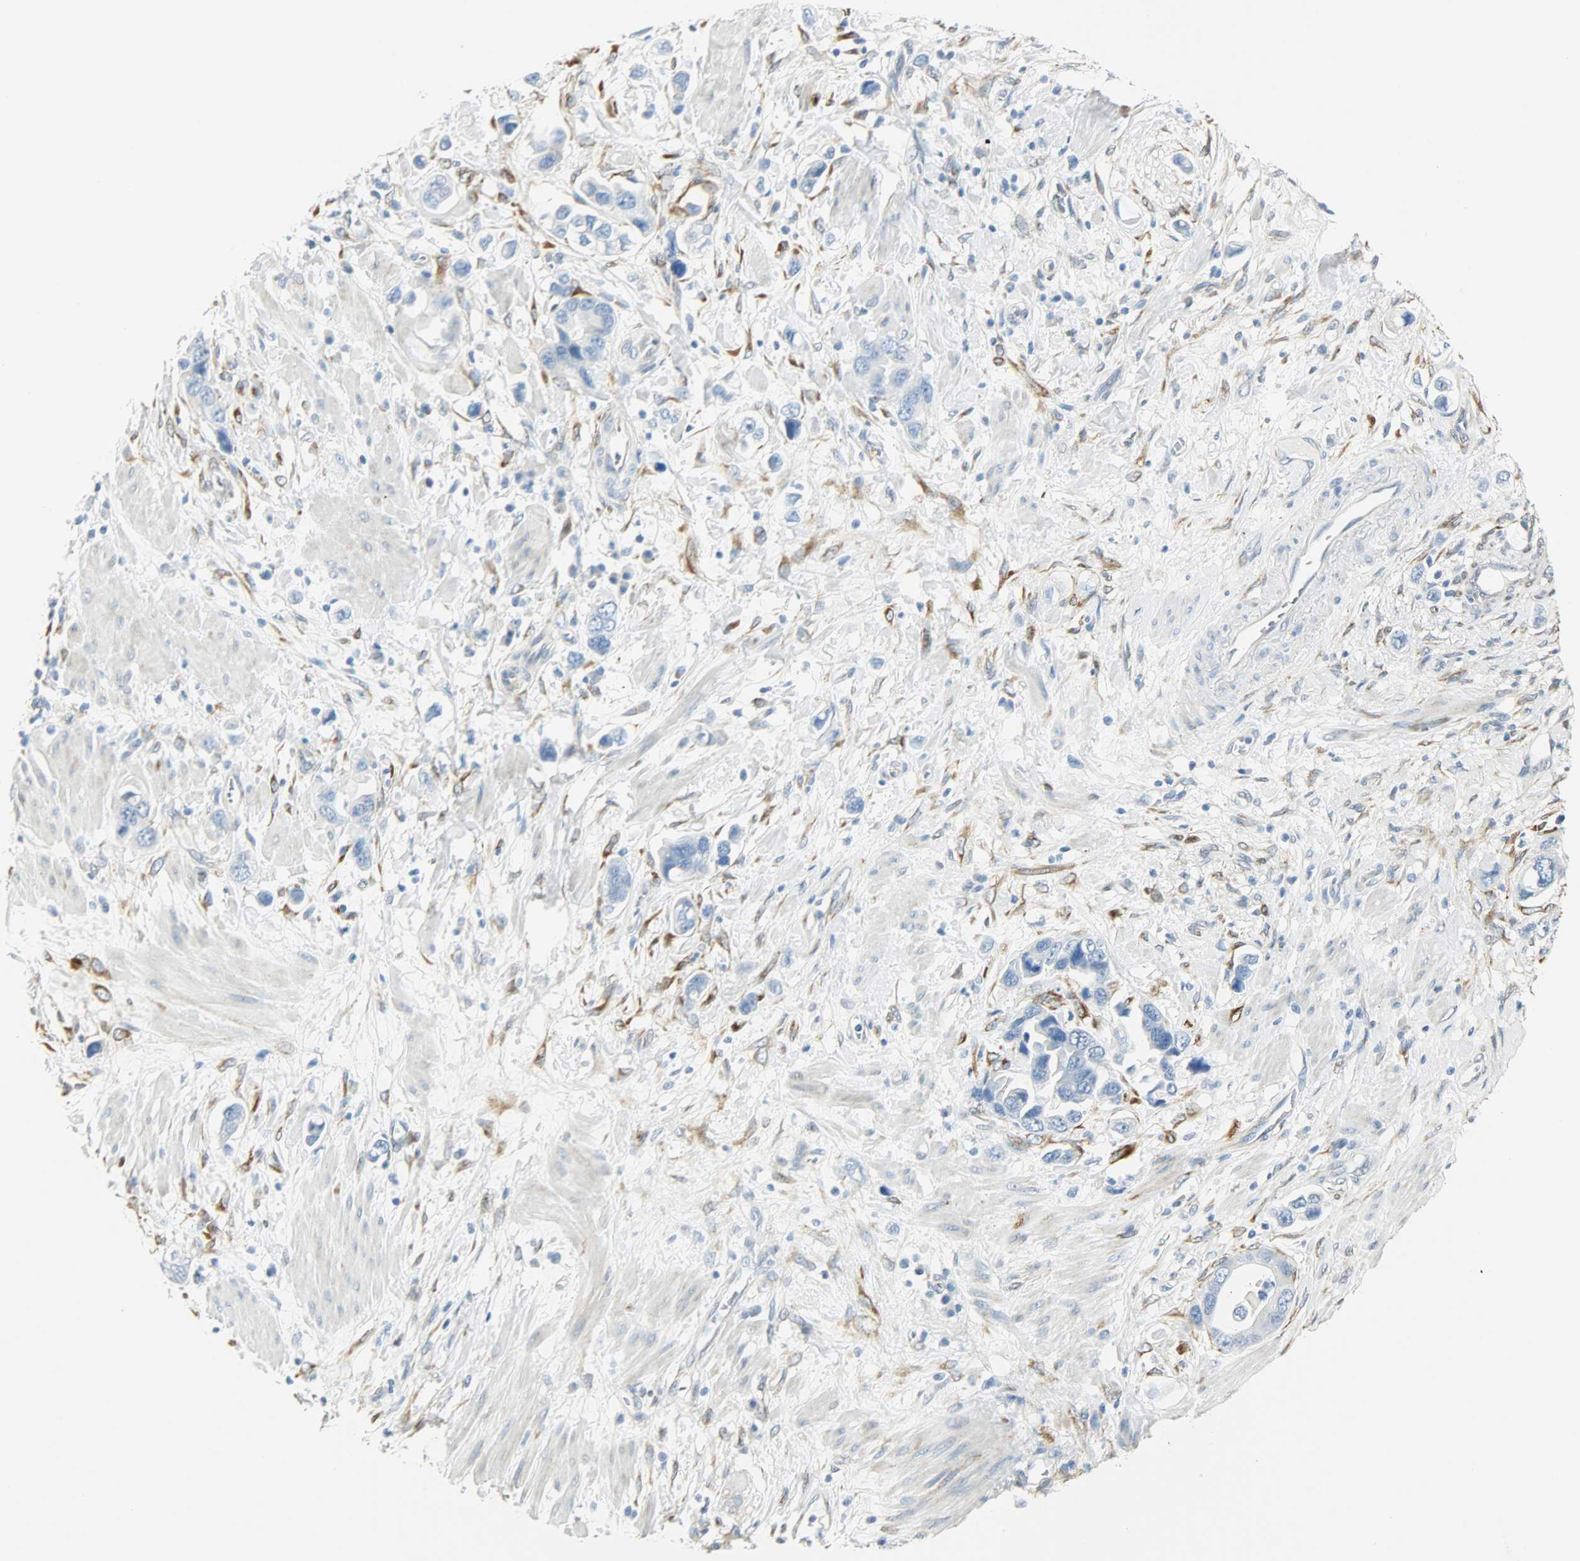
{"staining": {"intensity": "negative", "quantity": "none", "location": "none"}, "tissue": "stomach cancer", "cell_type": "Tumor cells", "image_type": "cancer", "snomed": [{"axis": "morphology", "description": "Adenocarcinoma, NOS"}, {"axis": "topography", "description": "Stomach, lower"}], "caption": "This is an immunohistochemistry (IHC) image of human stomach cancer (adenocarcinoma). There is no positivity in tumor cells.", "gene": "PKD2", "patient": {"sex": "female", "age": 93}}